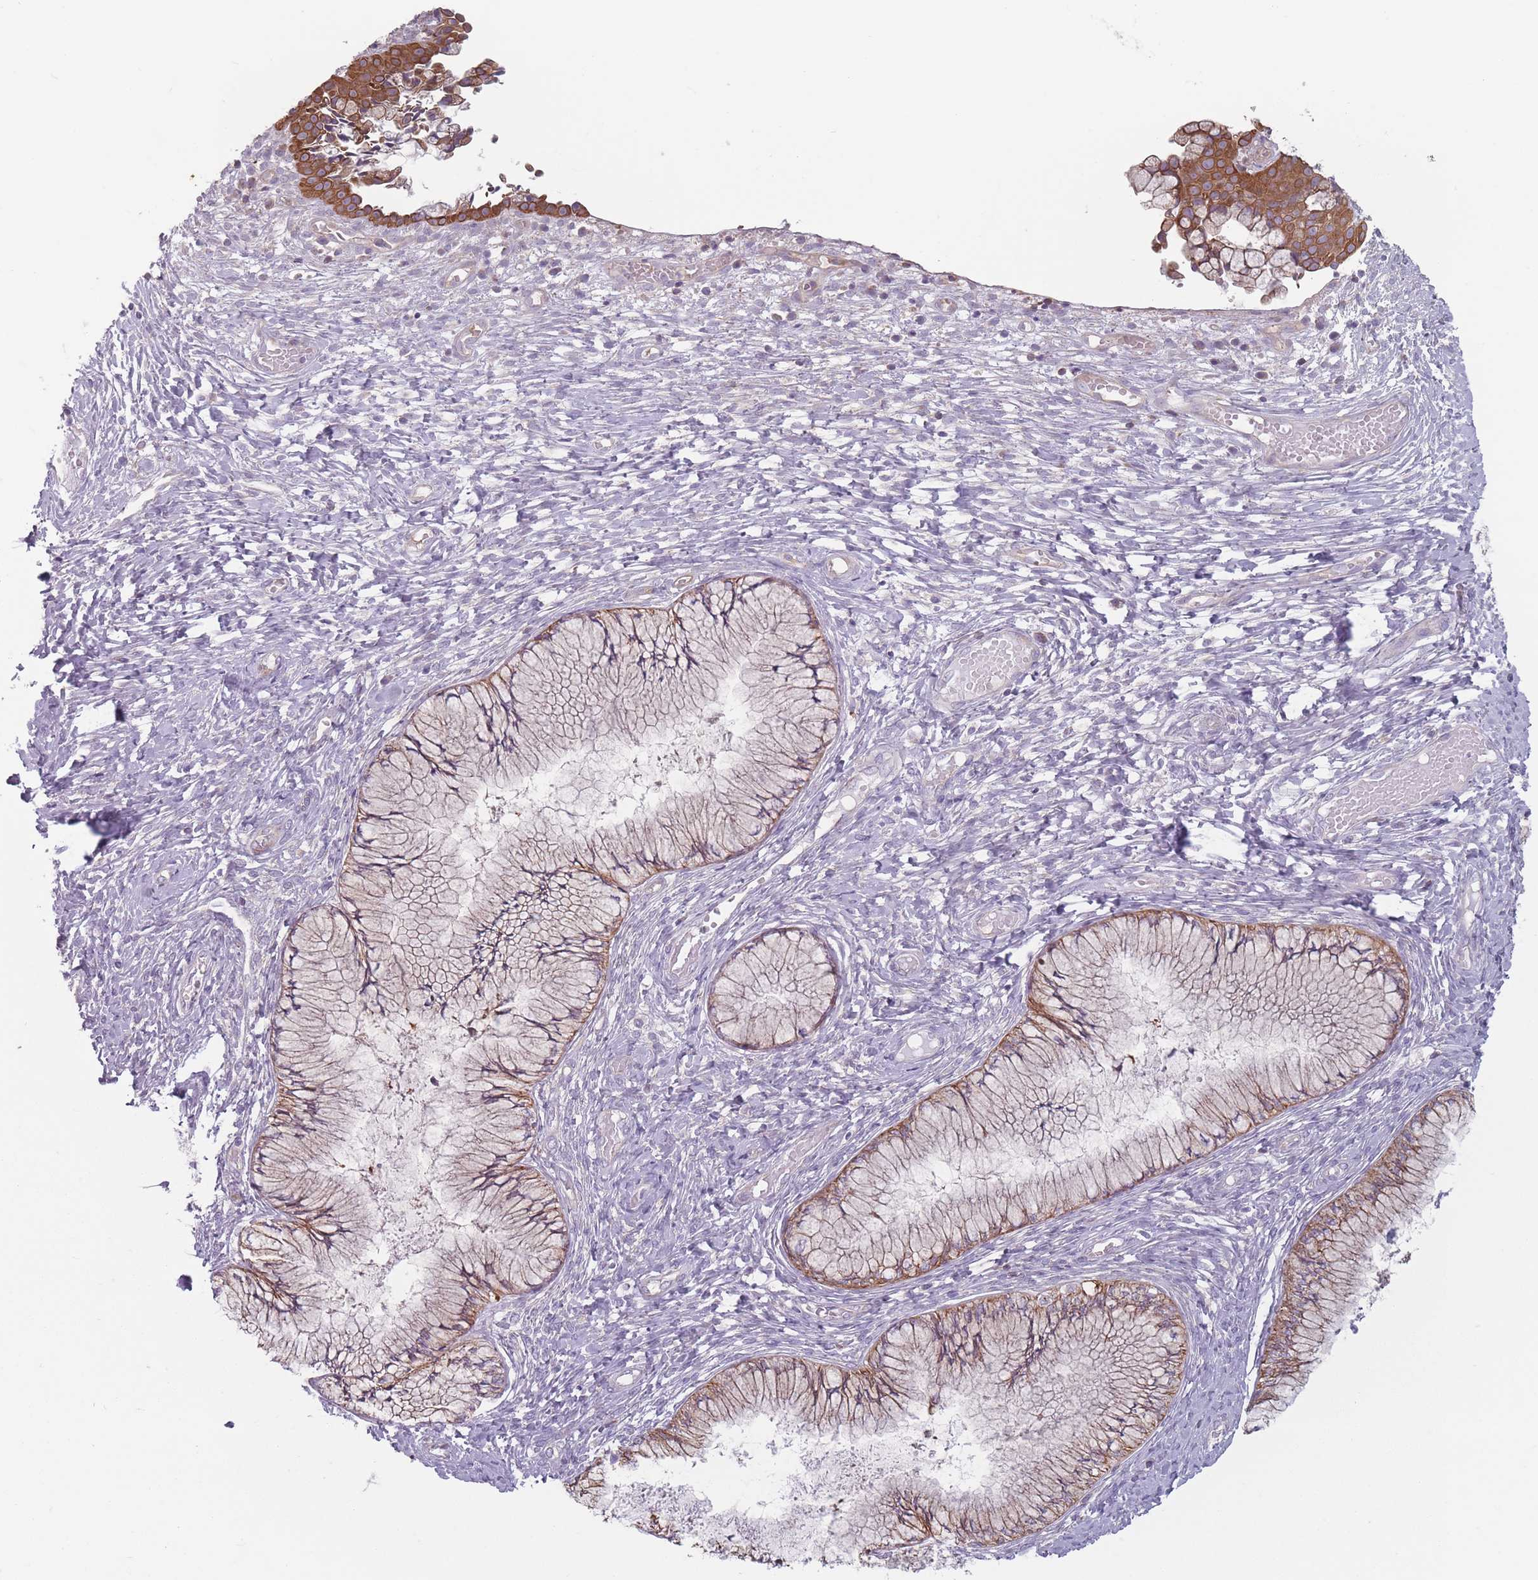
{"staining": {"intensity": "moderate", "quantity": ">75%", "location": "cytoplasmic/membranous"}, "tissue": "cervix", "cell_type": "Glandular cells", "image_type": "normal", "snomed": [{"axis": "morphology", "description": "Normal tissue, NOS"}, {"axis": "topography", "description": "Cervix"}], "caption": "The micrograph reveals immunohistochemical staining of benign cervix. There is moderate cytoplasmic/membranous positivity is present in about >75% of glandular cells.", "gene": "HSBP1L1", "patient": {"sex": "female", "age": 42}}